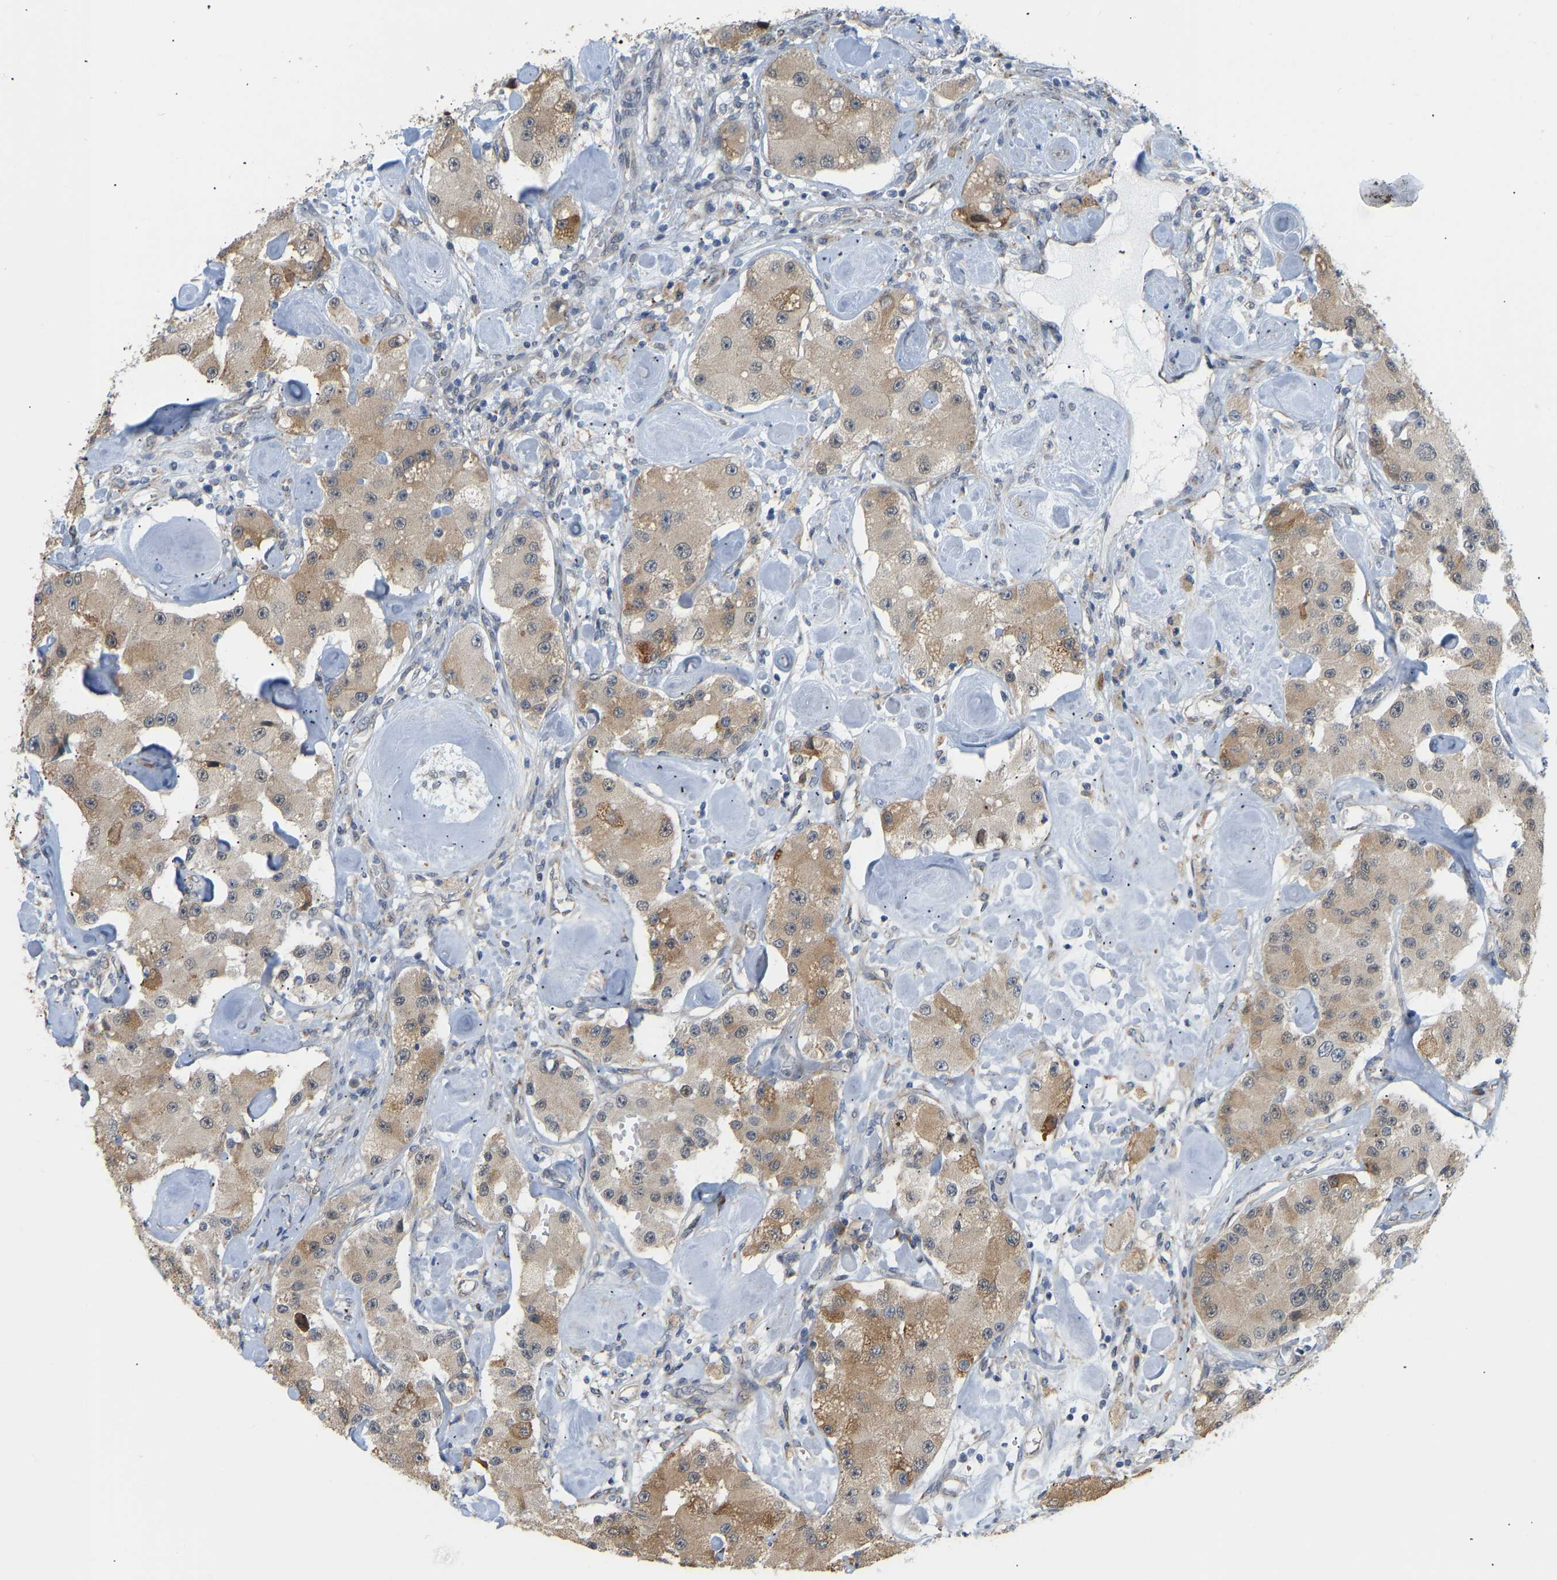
{"staining": {"intensity": "moderate", "quantity": ">75%", "location": "cytoplasmic/membranous"}, "tissue": "carcinoid", "cell_type": "Tumor cells", "image_type": "cancer", "snomed": [{"axis": "morphology", "description": "Carcinoid, malignant, NOS"}, {"axis": "topography", "description": "Pancreas"}], "caption": "This image demonstrates malignant carcinoid stained with IHC to label a protein in brown. The cytoplasmic/membranous of tumor cells show moderate positivity for the protein. Nuclei are counter-stained blue.", "gene": "BEND3", "patient": {"sex": "male", "age": 41}}